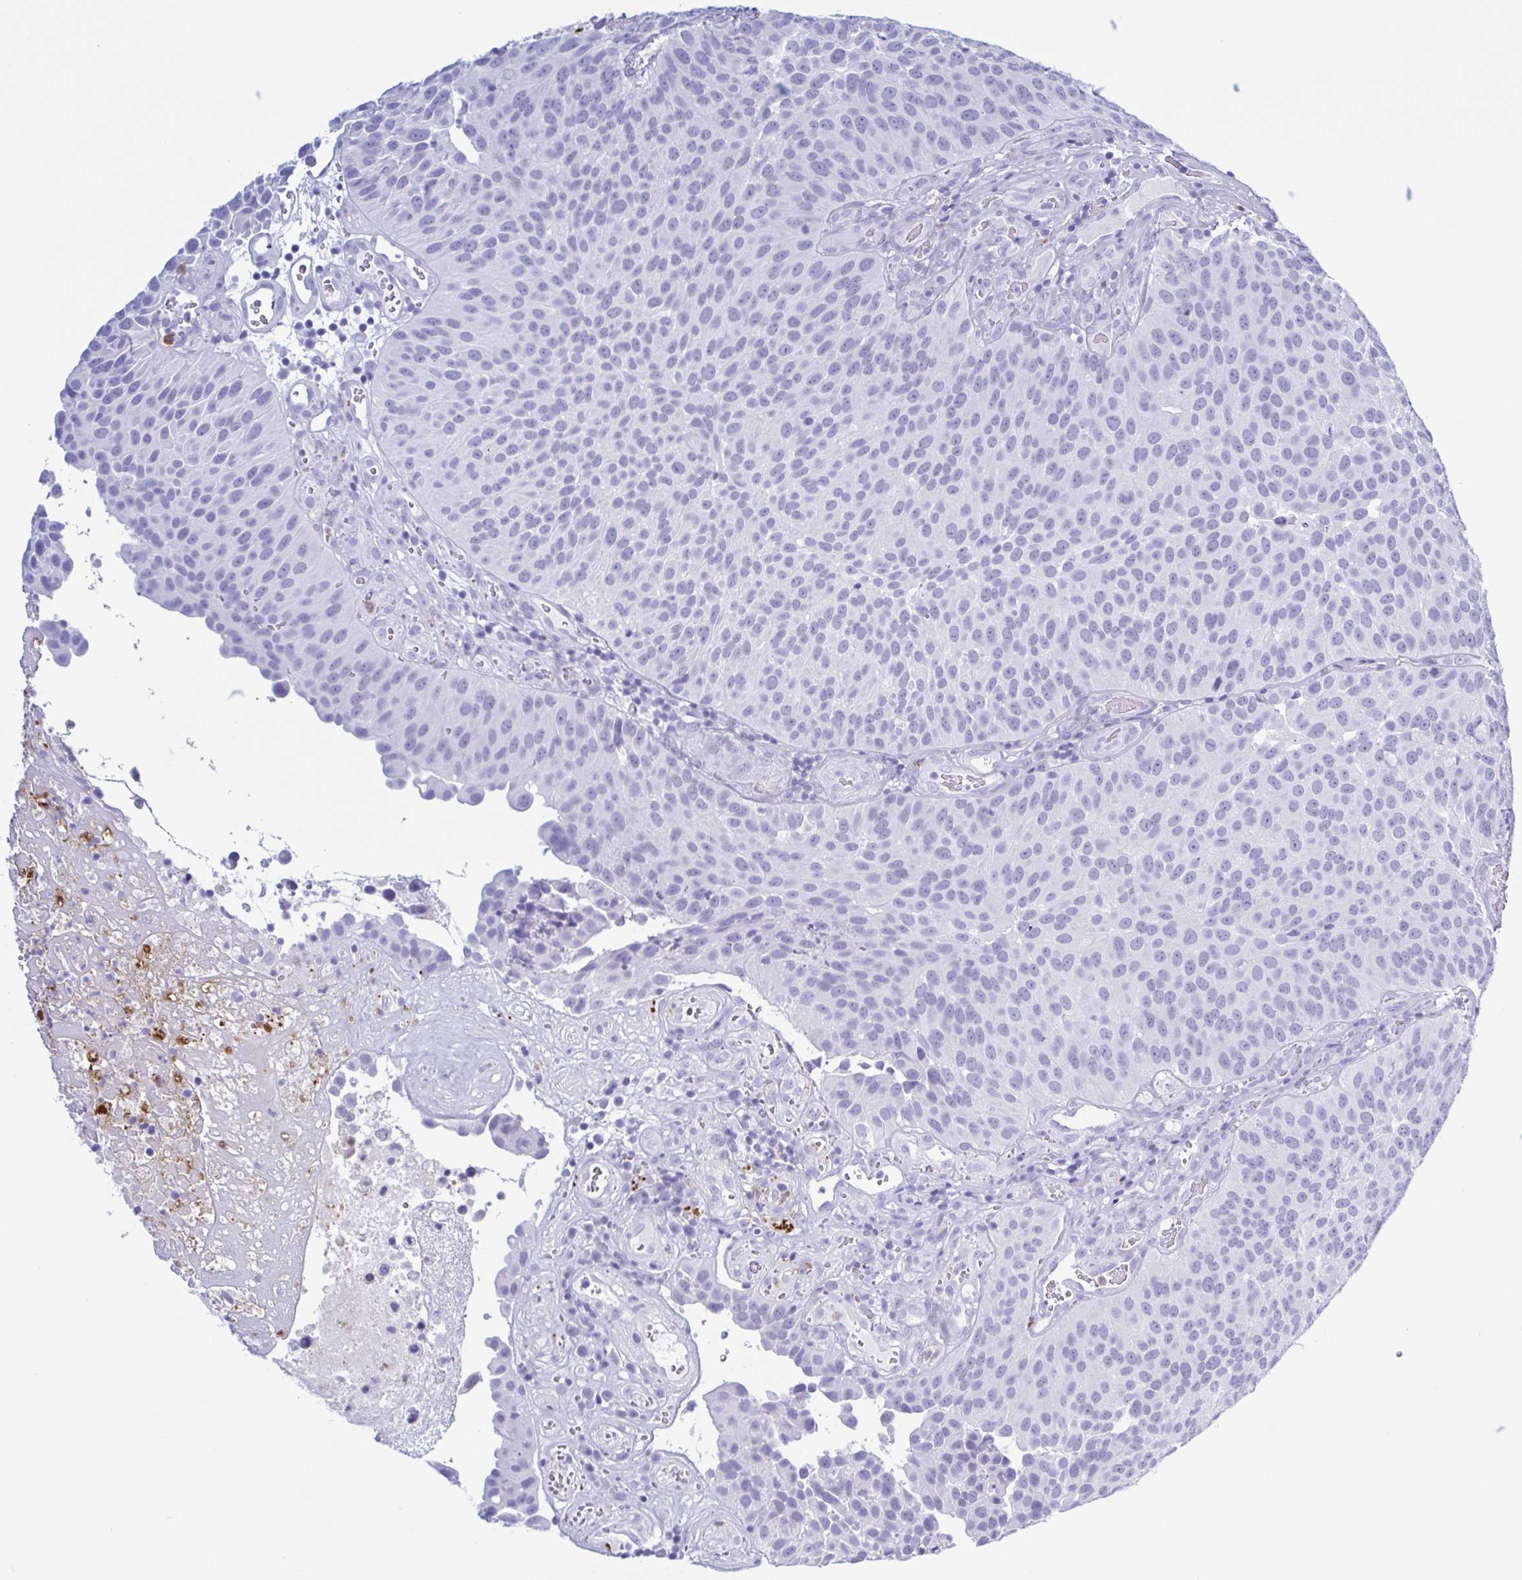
{"staining": {"intensity": "negative", "quantity": "none", "location": "none"}, "tissue": "urothelial cancer", "cell_type": "Tumor cells", "image_type": "cancer", "snomed": [{"axis": "morphology", "description": "Urothelial carcinoma, Low grade"}, {"axis": "topography", "description": "Urinary bladder"}], "caption": "Tumor cells are negative for protein expression in human urothelial carcinoma (low-grade).", "gene": "LTF", "patient": {"sex": "male", "age": 76}}